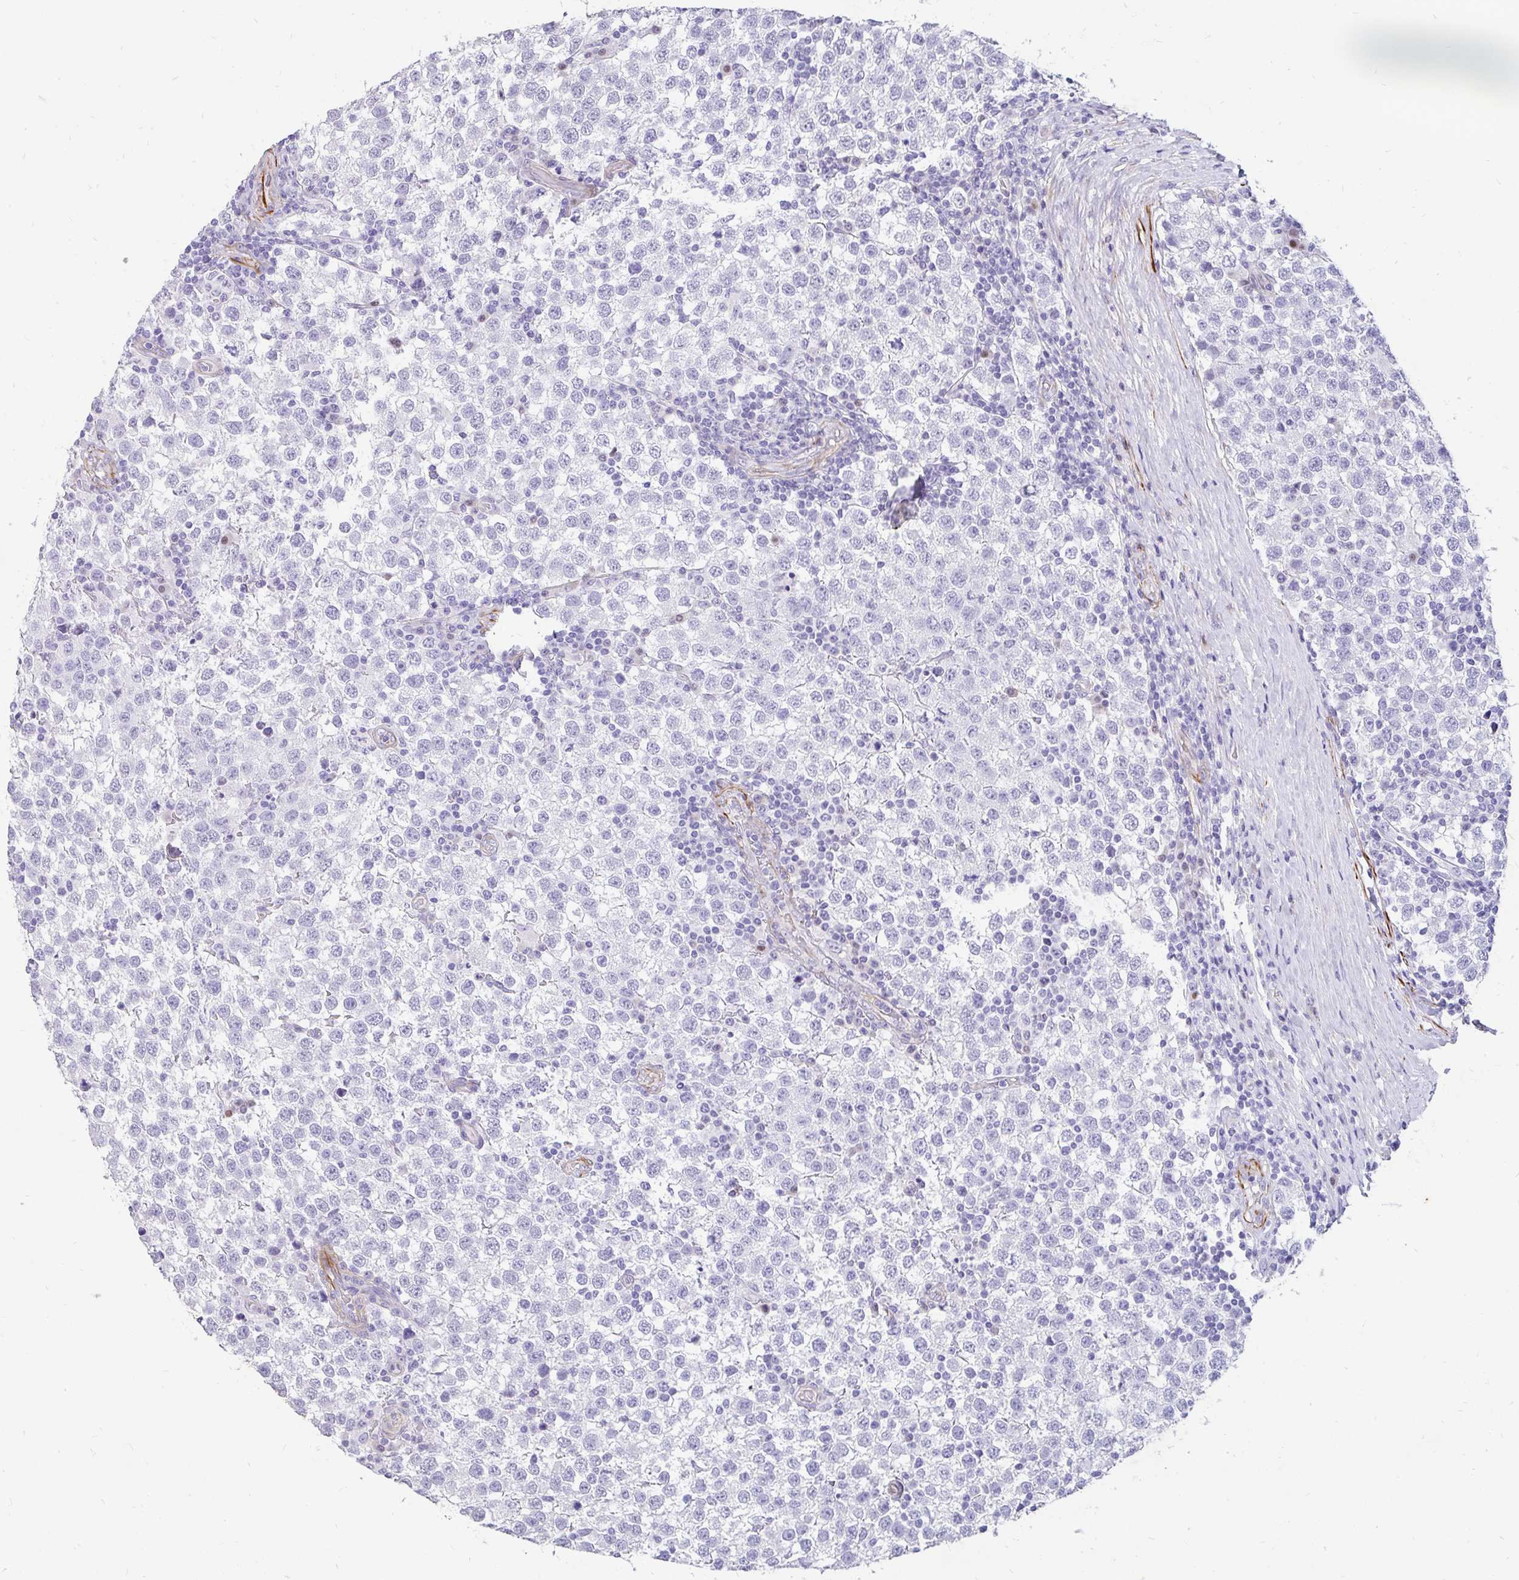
{"staining": {"intensity": "negative", "quantity": "none", "location": "none"}, "tissue": "testis cancer", "cell_type": "Tumor cells", "image_type": "cancer", "snomed": [{"axis": "morphology", "description": "Seminoma, NOS"}, {"axis": "topography", "description": "Testis"}], "caption": "Tumor cells are negative for protein expression in human testis cancer (seminoma). (DAB IHC visualized using brightfield microscopy, high magnification).", "gene": "EML5", "patient": {"sex": "male", "age": 34}}